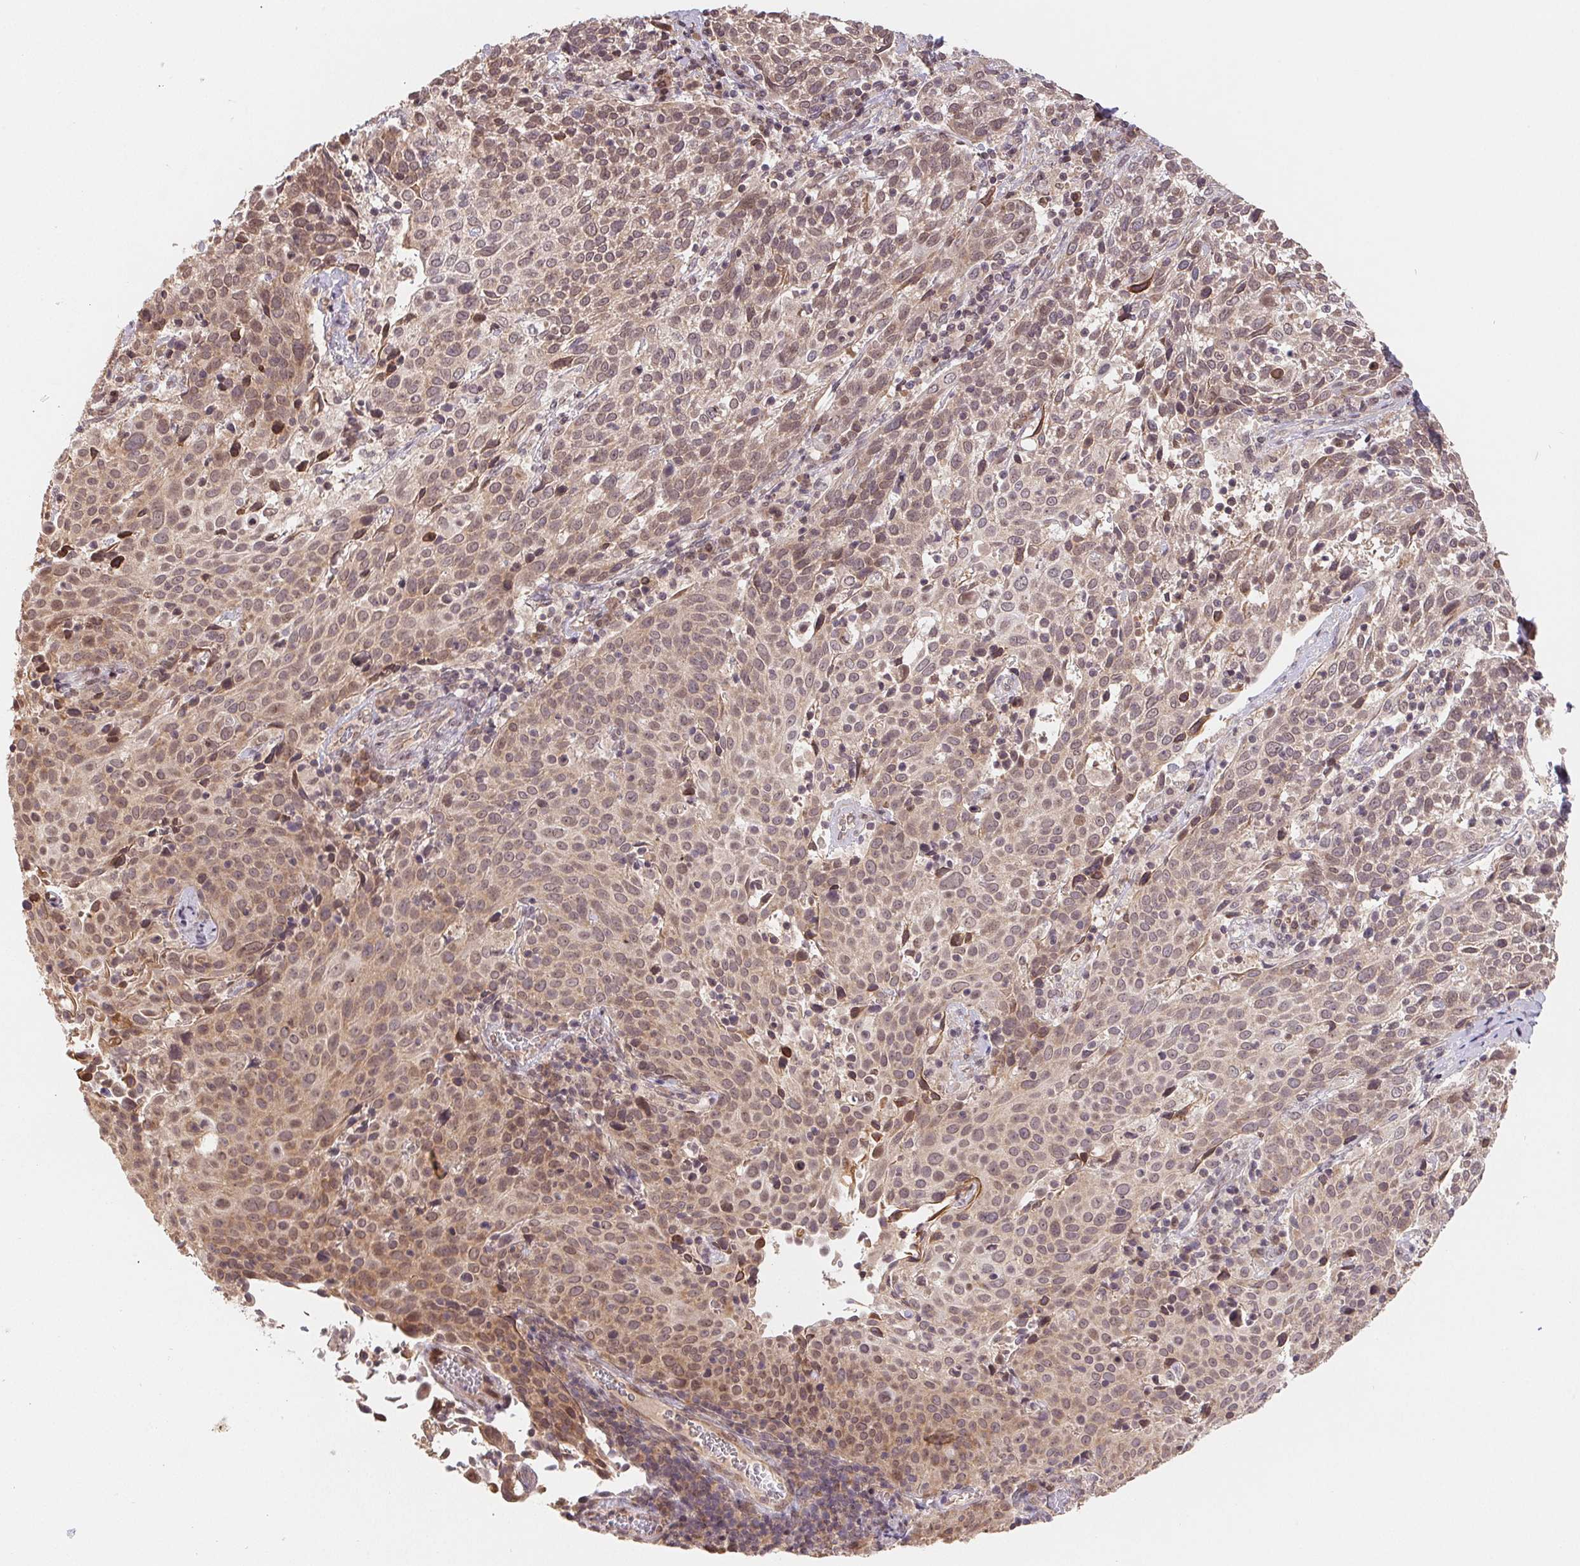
{"staining": {"intensity": "moderate", "quantity": "<25%", "location": "cytoplasmic/membranous,nuclear"}, "tissue": "cervical cancer", "cell_type": "Tumor cells", "image_type": "cancer", "snomed": [{"axis": "morphology", "description": "Squamous cell carcinoma, NOS"}, {"axis": "topography", "description": "Cervix"}], "caption": "Immunohistochemical staining of cervical cancer demonstrates low levels of moderate cytoplasmic/membranous and nuclear staining in approximately <25% of tumor cells.", "gene": "HMGN3", "patient": {"sex": "female", "age": 61}}